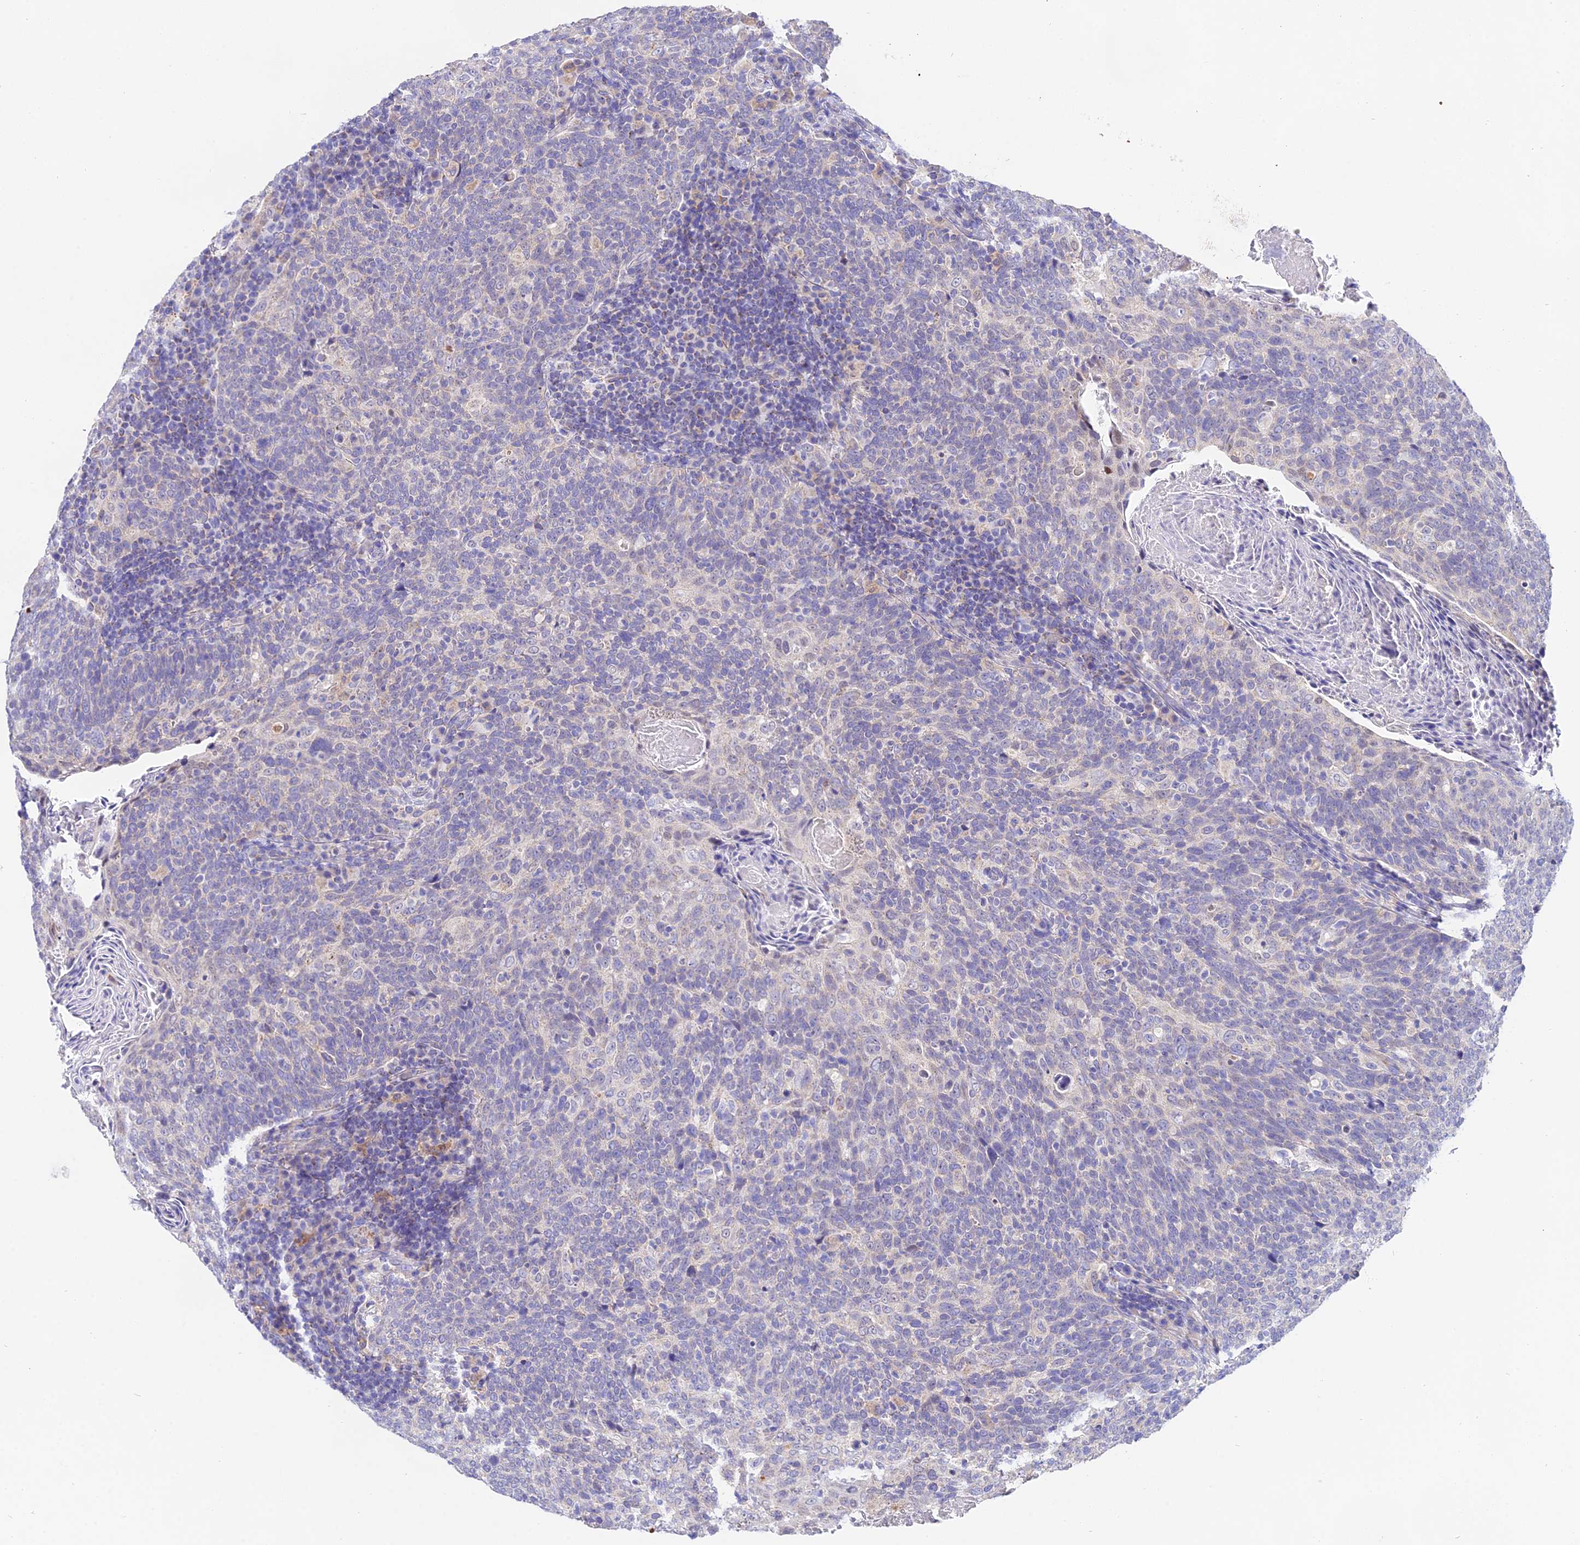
{"staining": {"intensity": "negative", "quantity": "none", "location": "none"}, "tissue": "head and neck cancer", "cell_type": "Tumor cells", "image_type": "cancer", "snomed": [{"axis": "morphology", "description": "Squamous cell carcinoma, NOS"}, {"axis": "morphology", "description": "Squamous cell carcinoma, metastatic, NOS"}, {"axis": "topography", "description": "Lymph node"}, {"axis": "topography", "description": "Head-Neck"}], "caption": "High magnification brightfield microscopy of metastatic squamous cell carcinoma (head and neck) stained with DAB (brown) and counterstained with hematoxylin (blue): tumor cells show no significant expression. (Stains: DAB (3,3'-diaminobenzidine) immunohistochemistry with hematoxylin counter stain, Microscopy: brightfield microscopy at high magnification).", "gene": "PPP2R2C", "patient": {"sex": "male", "age": 62}}